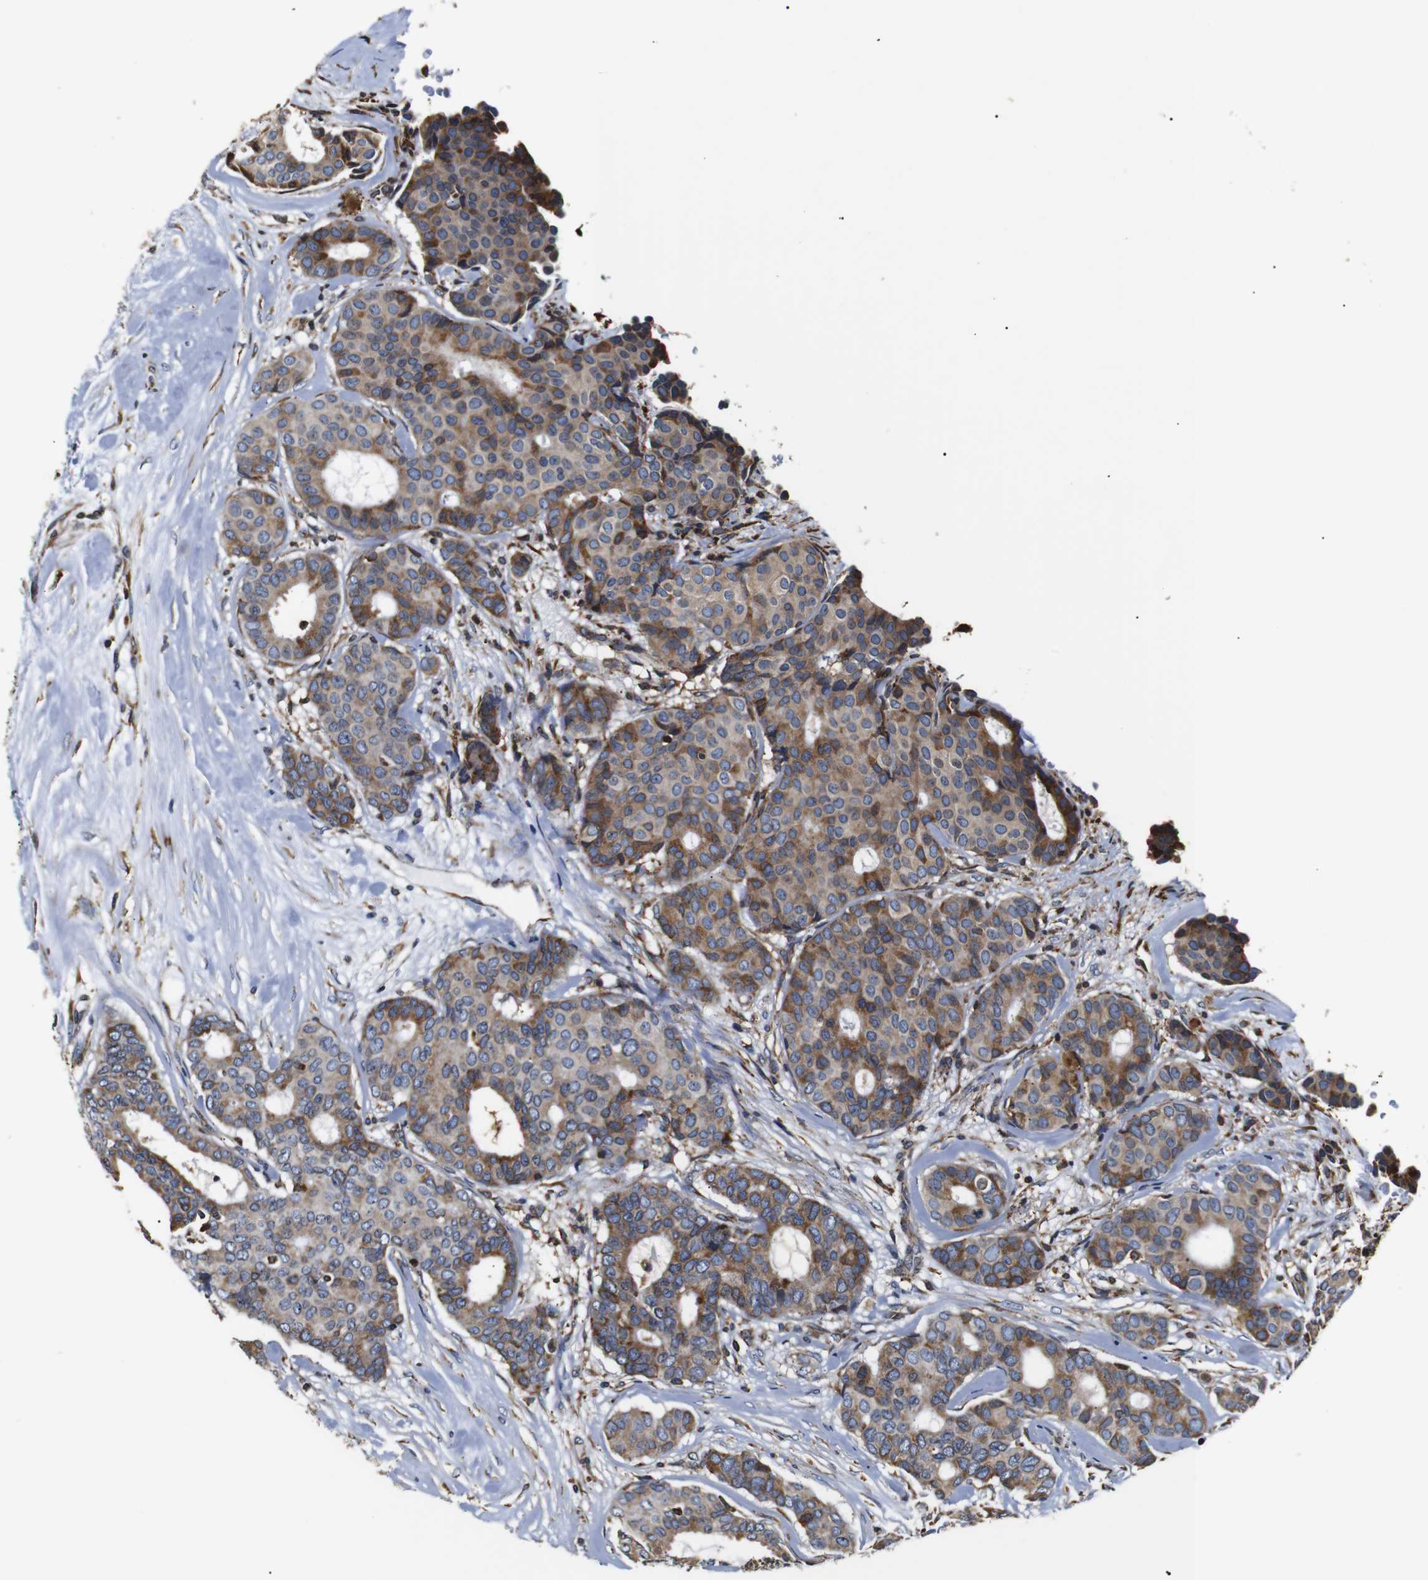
{"staining": {"intensity": "moderate", "quantity": "25%-75%", "location": "cytoplasmic/membranous"}, "tissue": "breast cancer", "cell_type": "Tumor cells", "image_type": "cancer", "snomed": [{"axis": "morphology", "description": "Duct carcinoma"}, {"axis": "topography", "description": "Breast"}], "caption": "A brown stain highlights moderate cytoplasmic/membranous staining of a protein in breast cancer tumor cells.", "gene": "HHIP", "patient": {"sex": "female", "age": 75}}